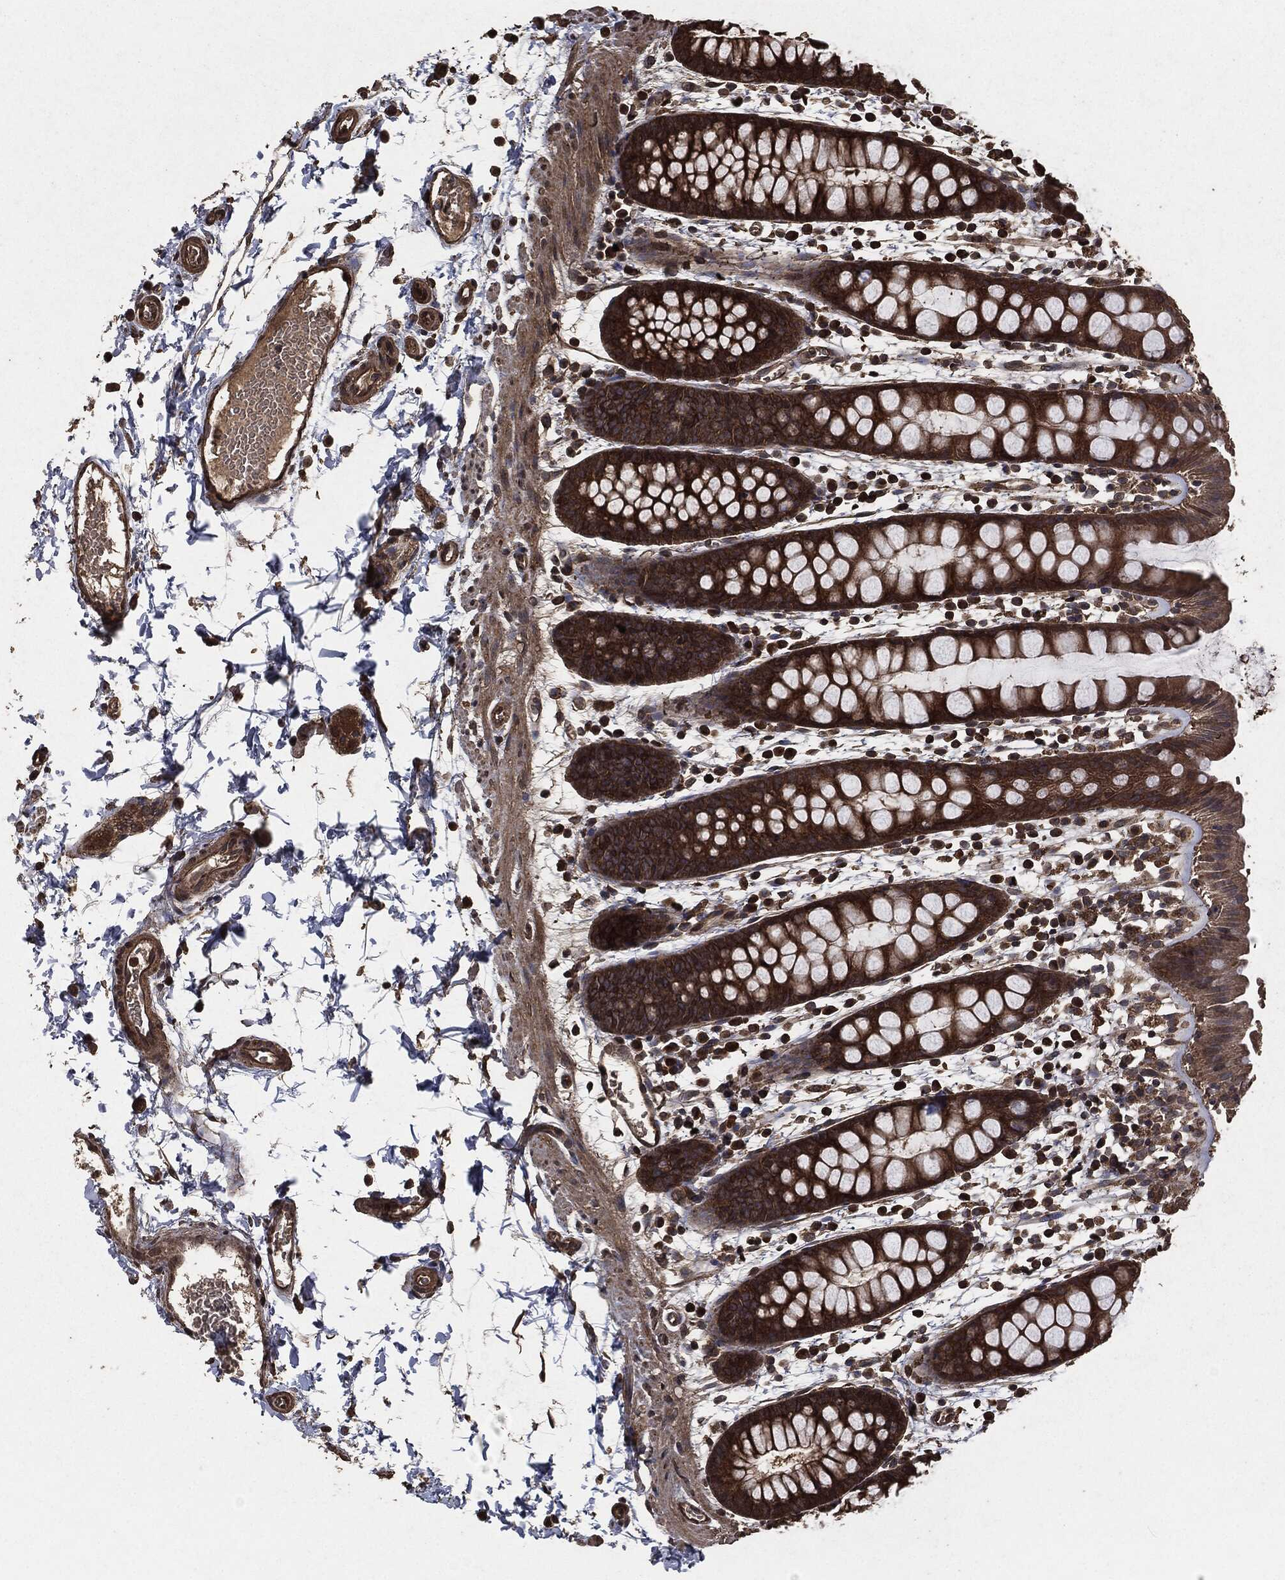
{"staining": {"intensity": "moderate", "quantity": ">75%", "location": "cytoplasmic/membranous"}, "tissue": "rectum", "cell_type": "Glandular cells", "image_type": "normal", "snomed": [{"axis": "morphology", "description": "Normal tissue, NOS"}, {"axis": "topography", "description": "Rectum"}], "caption": "An image of human rectum stained for a protein exhibits moderate cytoplasmic/membranous brown staining in glandular cells. The staining was performed using DAB (3,3'-diaminobenzidine) to visualize the protein expression in brown, while the nuclei were stained in blue with hematoxylin (Magnification: 20x).", "gene": "AKT1S1", "patient": {"sex": "male", "age": 57}}